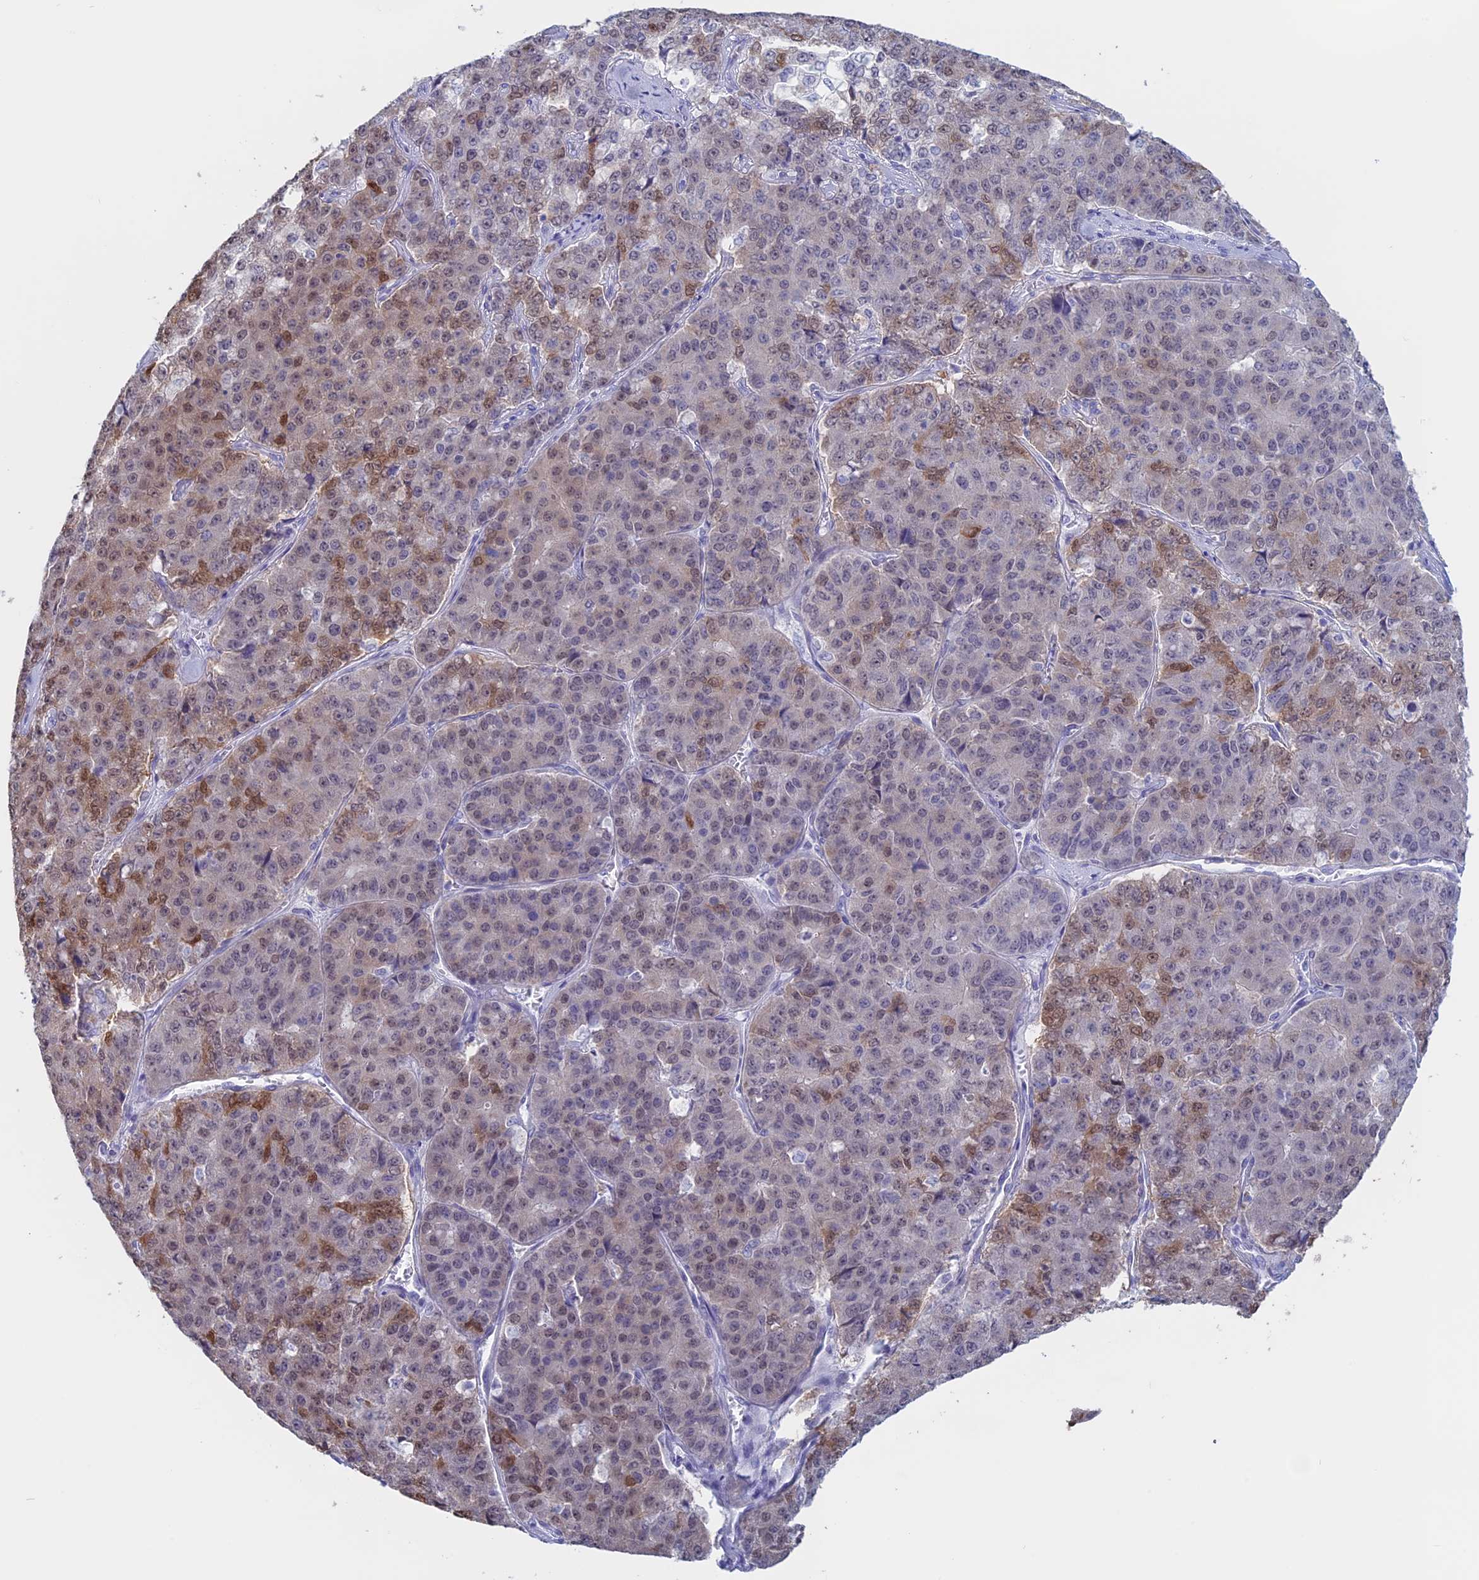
{"staining": {"intensity": "moderate", "quantity": "25%-75%", "location": "cytoplasmic/membranous,nuclear"}, "tissue": "pancreatic cancer", "cell_type": "Tumor cells", "image_type": "cancer", "snomed": [{"axis": "morphology", "description": "Adenocarcinoma, NOS"}, {"axis": "topography", "description": "Pancreas"}], "caption": "An immunohistochemistry (IHC) histopathology image of neoplastic tissue is shown. Protein staining in brown labels moderate cytoplasmic/membranous and nuclear positivity in adenocarcinoma (pancreatic) within tumor cells. Nuclei are stained in blue.", "gene": "LHFPL2", "patient": {"sex": "male", "age": 50}}